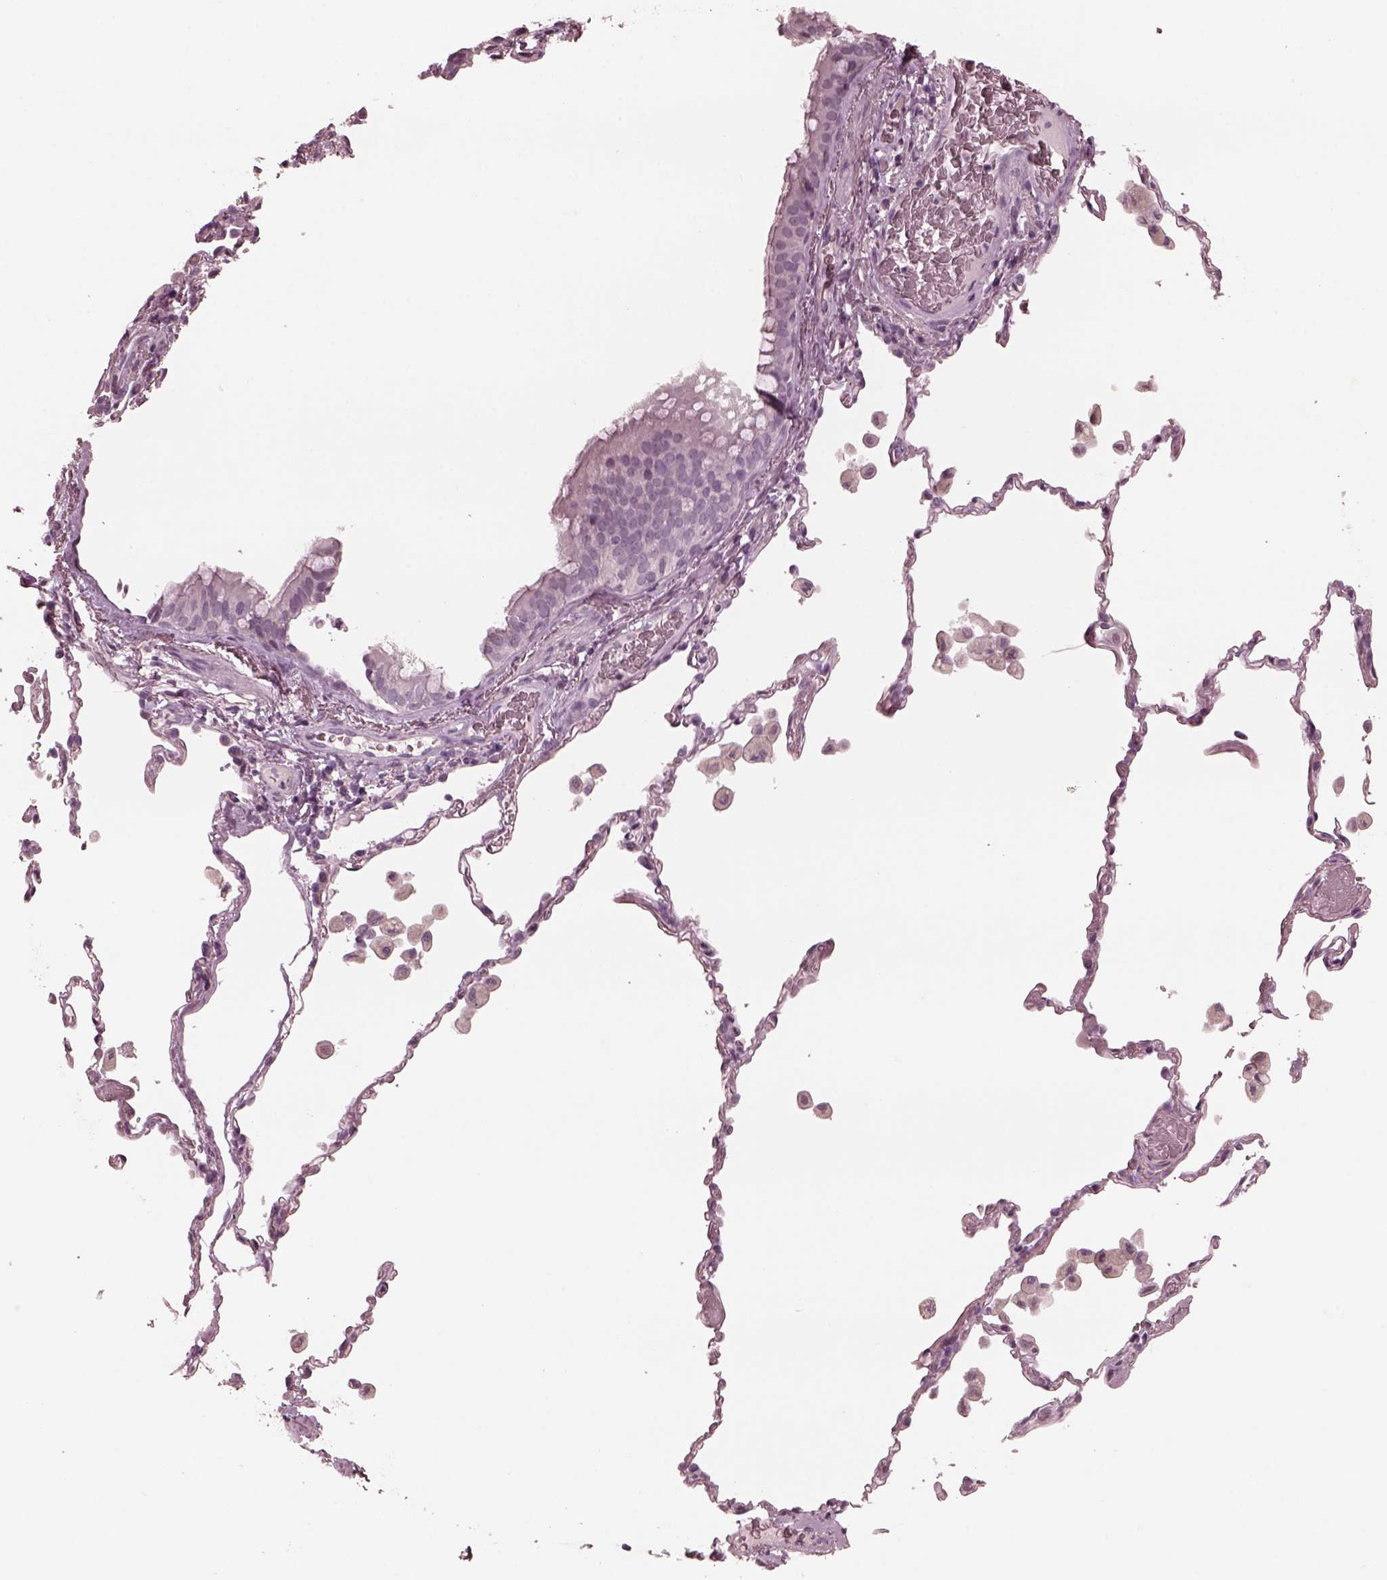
{"staining": {"intensity": "negative", "quantity": "none", "location": "none"}, "tissue": "bronchus", "cell_type": "Respiratory epithelial cells", "image_type": "normal", "snomed": [{"axis": "morphology", "description": "Normal tissue, NOS"}, {"axis": "topography", "description": "Bronchus"}, {"axis": "topography", "description": "Lung"}], "caption": "Immunohistochemistry of benign human bronchus exhibits no positivity in respiratory epithelial cells.", "gene": "CGA", "patient": {"sex": "male", "age": 54}}